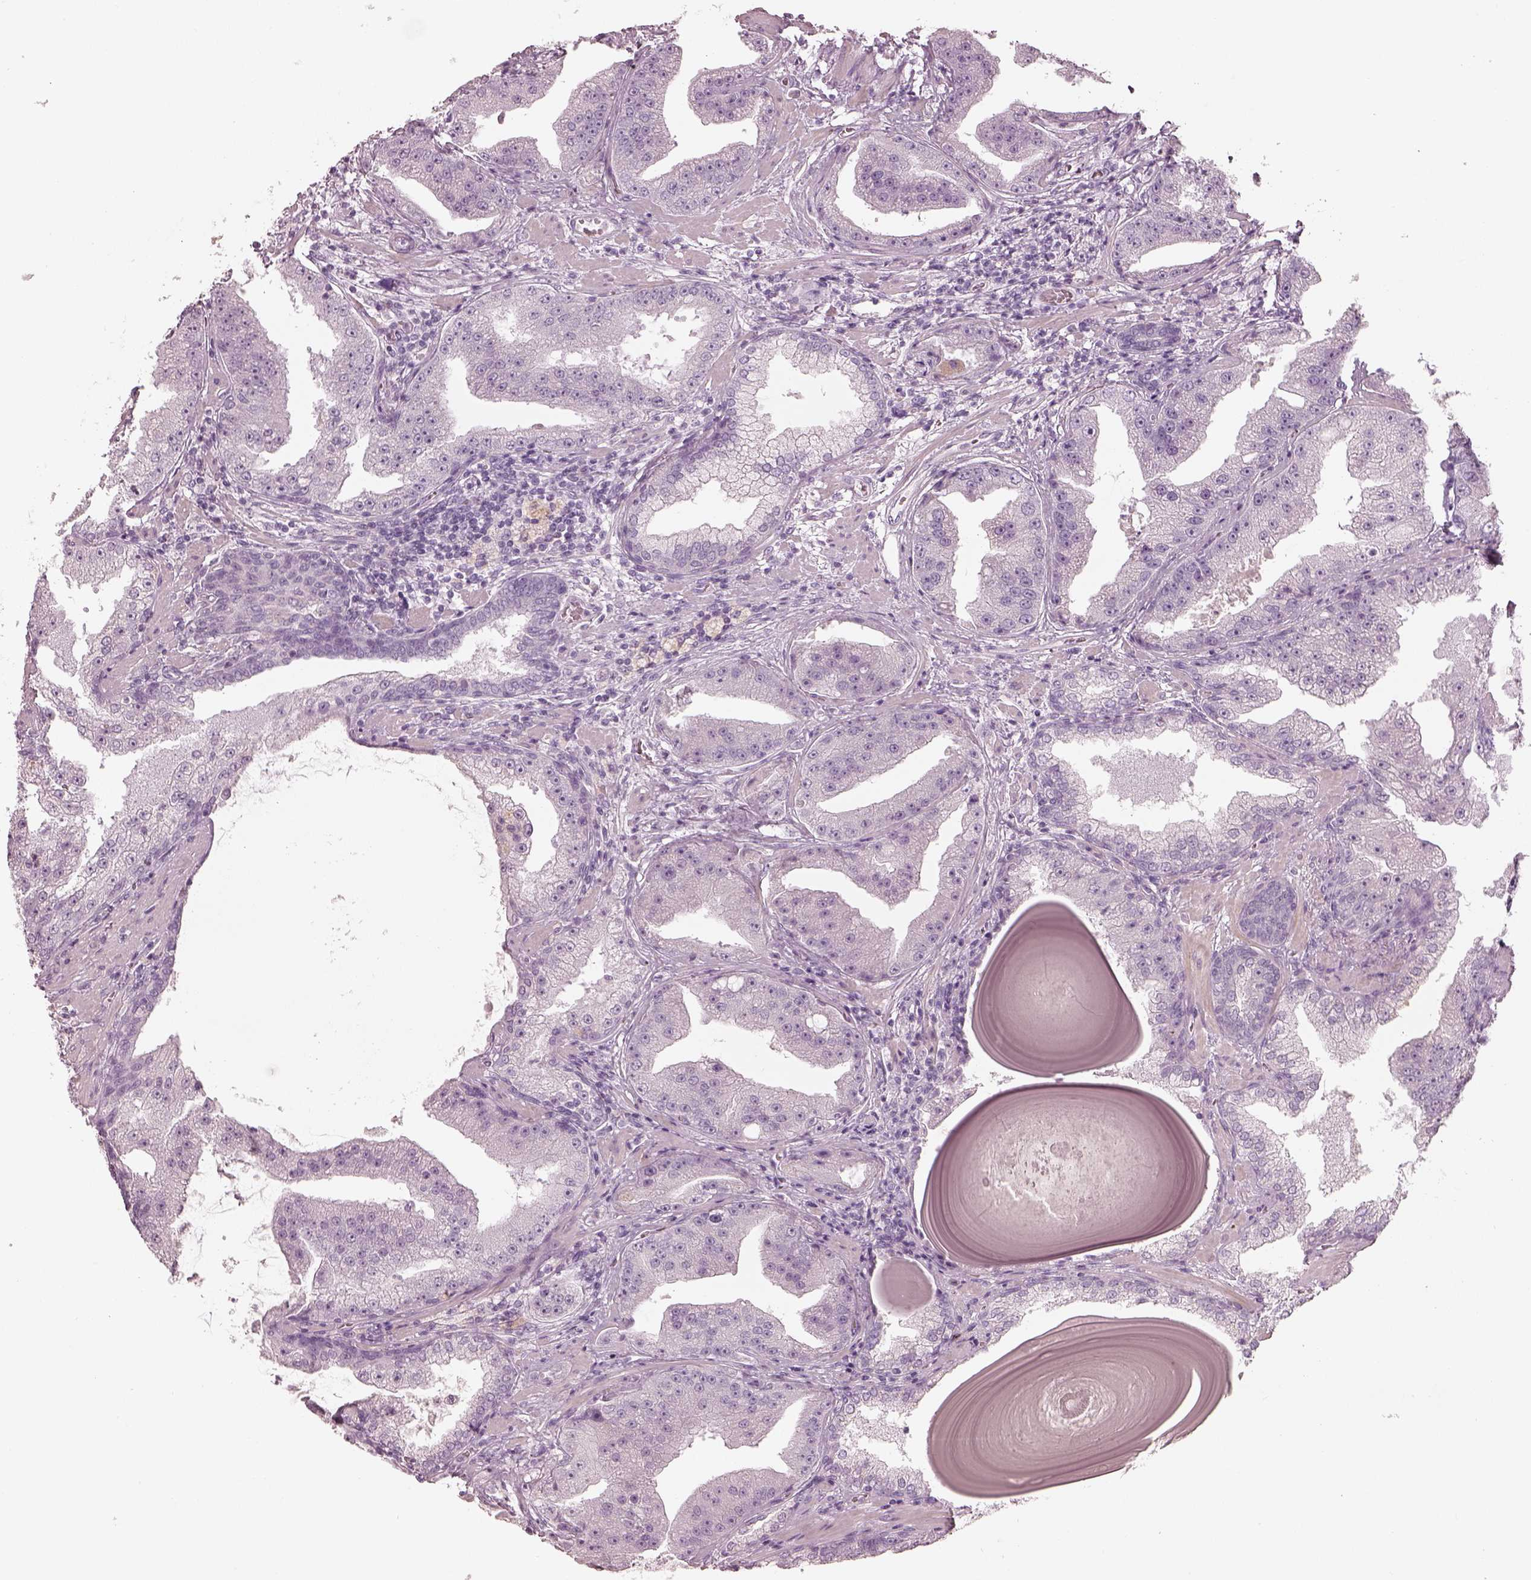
{"staining": {"intensity": "negative", "quantity": "none", "location": "none"}, "tissue": "prostate cancer", "cell_type": "Tumor cells", "image_type": "cancer", "snomed": [{"axis": "morphology", "description": "Adenocarcinoma, Low grade"}, {"axis": "topography", "description": "Prostate"}], "caption": "This is a photomicrograph of IHC staining of prostate low-grade adenocarcinoma, which shows no positivity in tumor cells.", "gene": "RSPH9", "patient": {"sex": "male", "age": 62}}